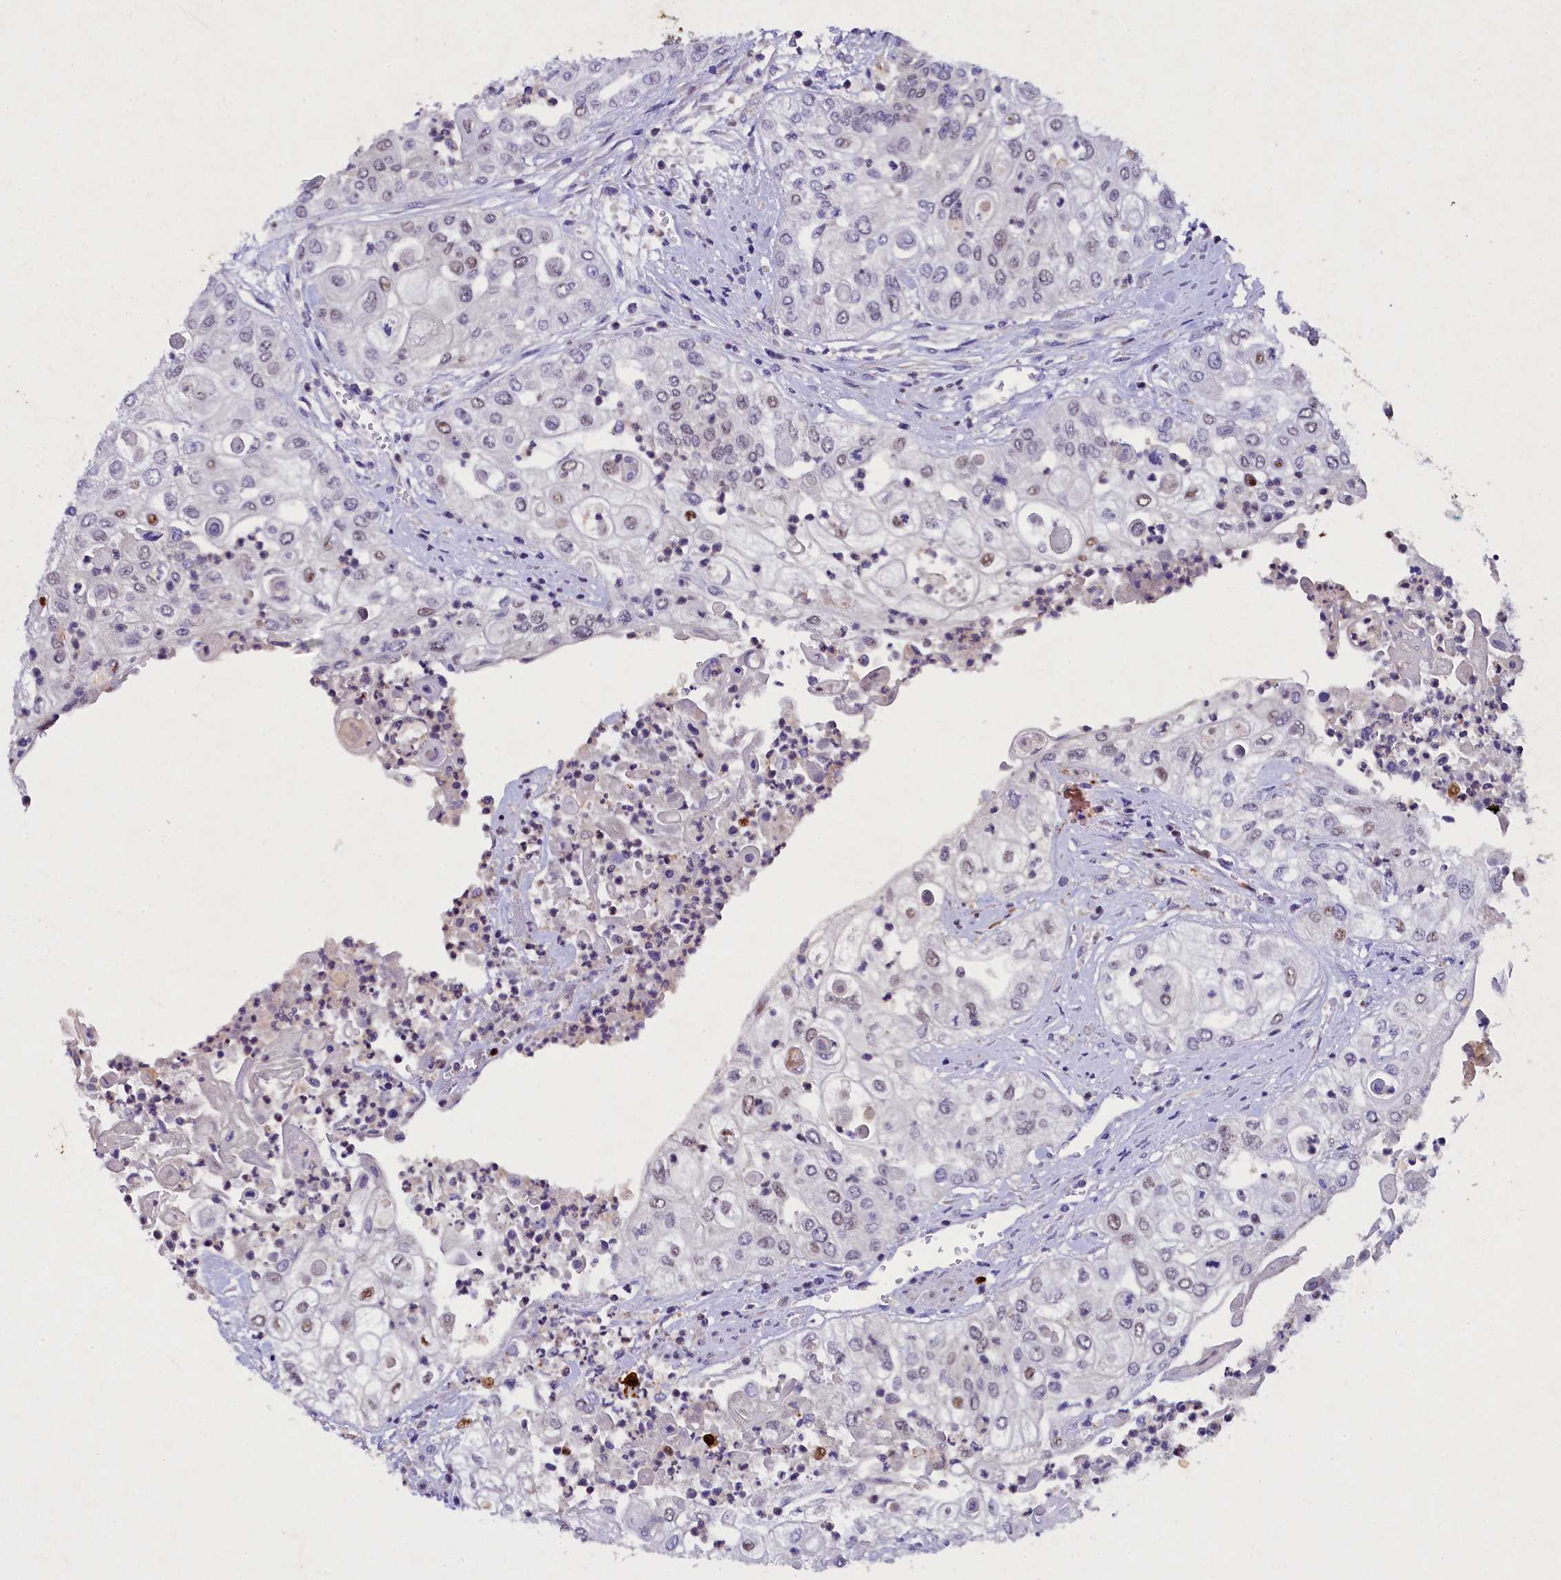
{"staining": {"intensity": "negative", "quantity": "none", "location": "none"}, "tissue": "urothelial cancer", "cell_type": "Tumor cells", "image_type": "cancer", "snomed": [{"axis": "morphology", "description": "Urothelial carcinoma, High grade"}, {"axis": "topography", "description": "Urinary bladder"}], "caption": "Human urothelial carcinoma (high-grade) stained for a protein using immunohistochemistry (IHC) shows no expression in tumor cells.", "gene": "TGDS", "patient": {"sex": "female", "age": 79}}